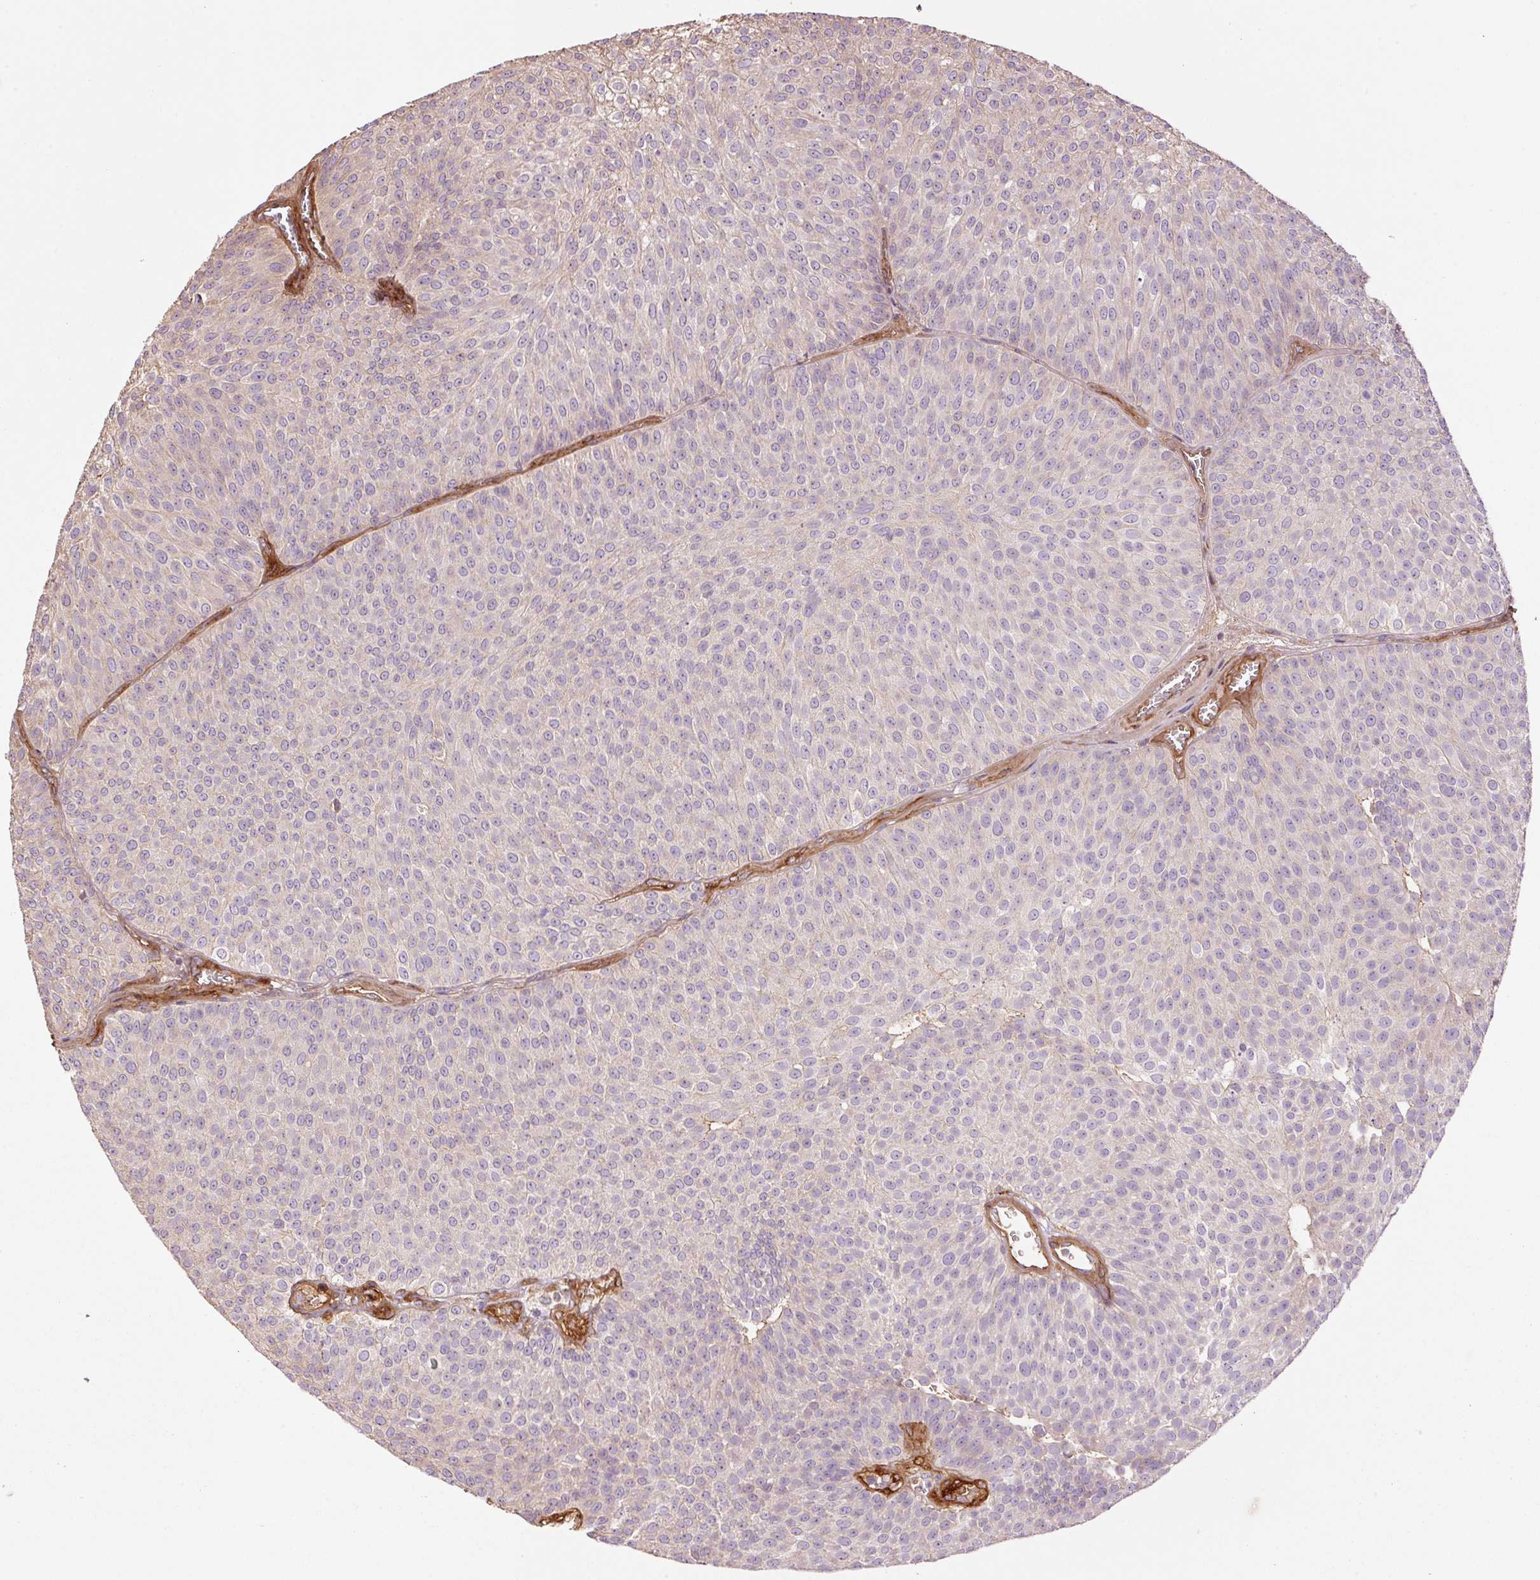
{"staining": {"intensity": "weak", "quantity": "<25%", "location": "cytoplasmic/membranous"}, "tissue": "urothelial cancer", "cell_type": "Tumor cells", "image_type": "cancer", "snomed": [{"axis": "morphology", "description": "Urothelial carcinoma, Low grade"}, {"axis": "topography", "description": "Urinary bladder"}], "caption": "This is an immunohistochemistry histopathology image of human urothelial cancer. There is no expression in tumor cells.", "gene": "NID2", "patient": {"sex": "female", "age": 79}}